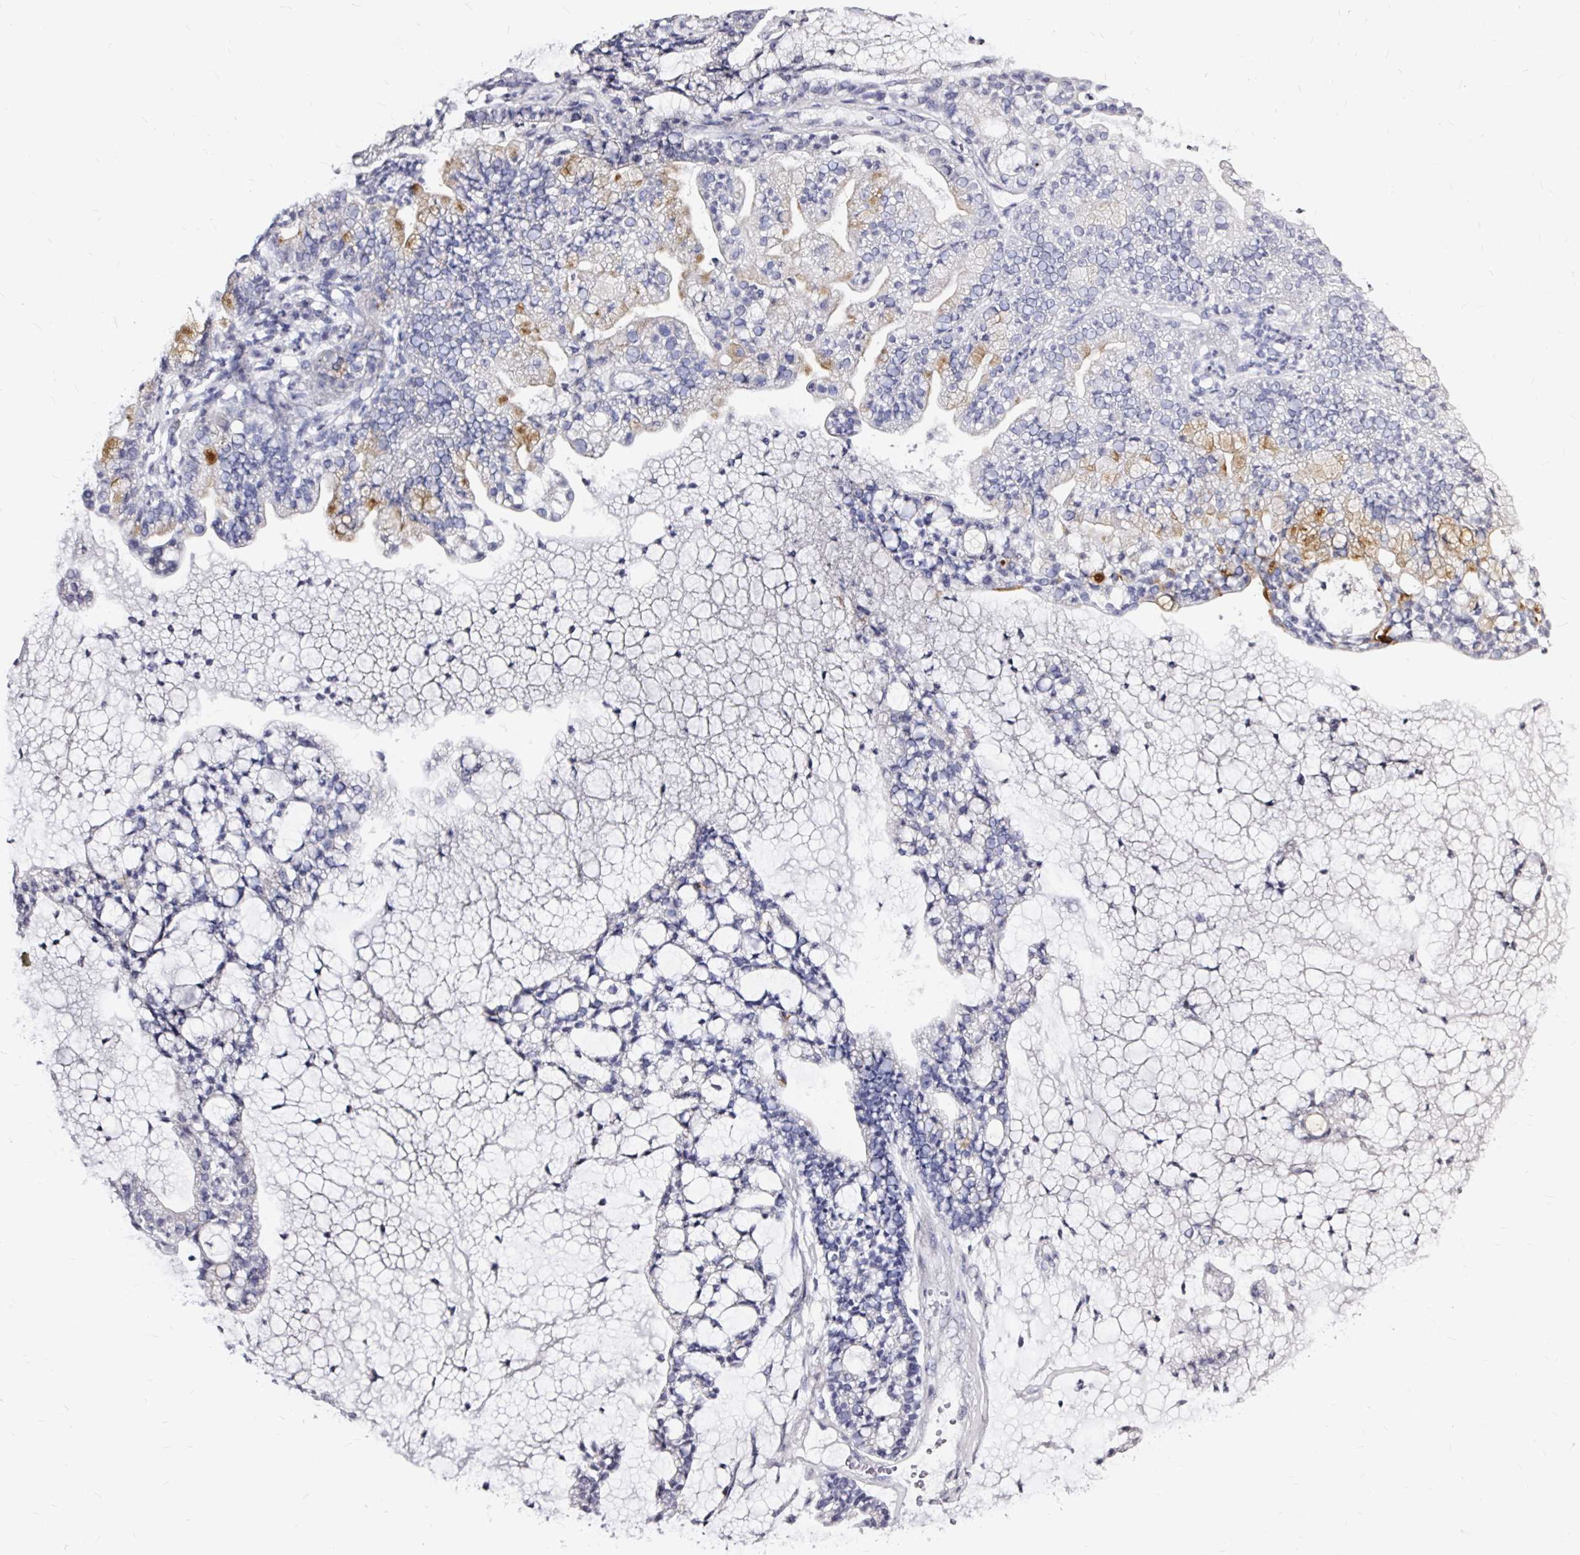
{"staining": {"intensity": "moderate", "quantity": "<25%", "location": "cytoplasmic/membranous"}, "tissue": "cervical cancer", "cell_type": "Tumor cells", "image_type": "cancer", "snomed": [{"axis": "morphology", "description": "Adenocarcinoma, NOS"}, {"axis": "topography", "description": "Cervix"}], "caption": "Immunohistochemistry (IHC) (DAB) staining of human cervical cancer (adenocarcinoma) reveals moderate cytoplasmic/membranous protein positivity in approximately <25% of tumor cells.", "gene": "LUZP4", "patient": {"sex": "female", "age": 41}}